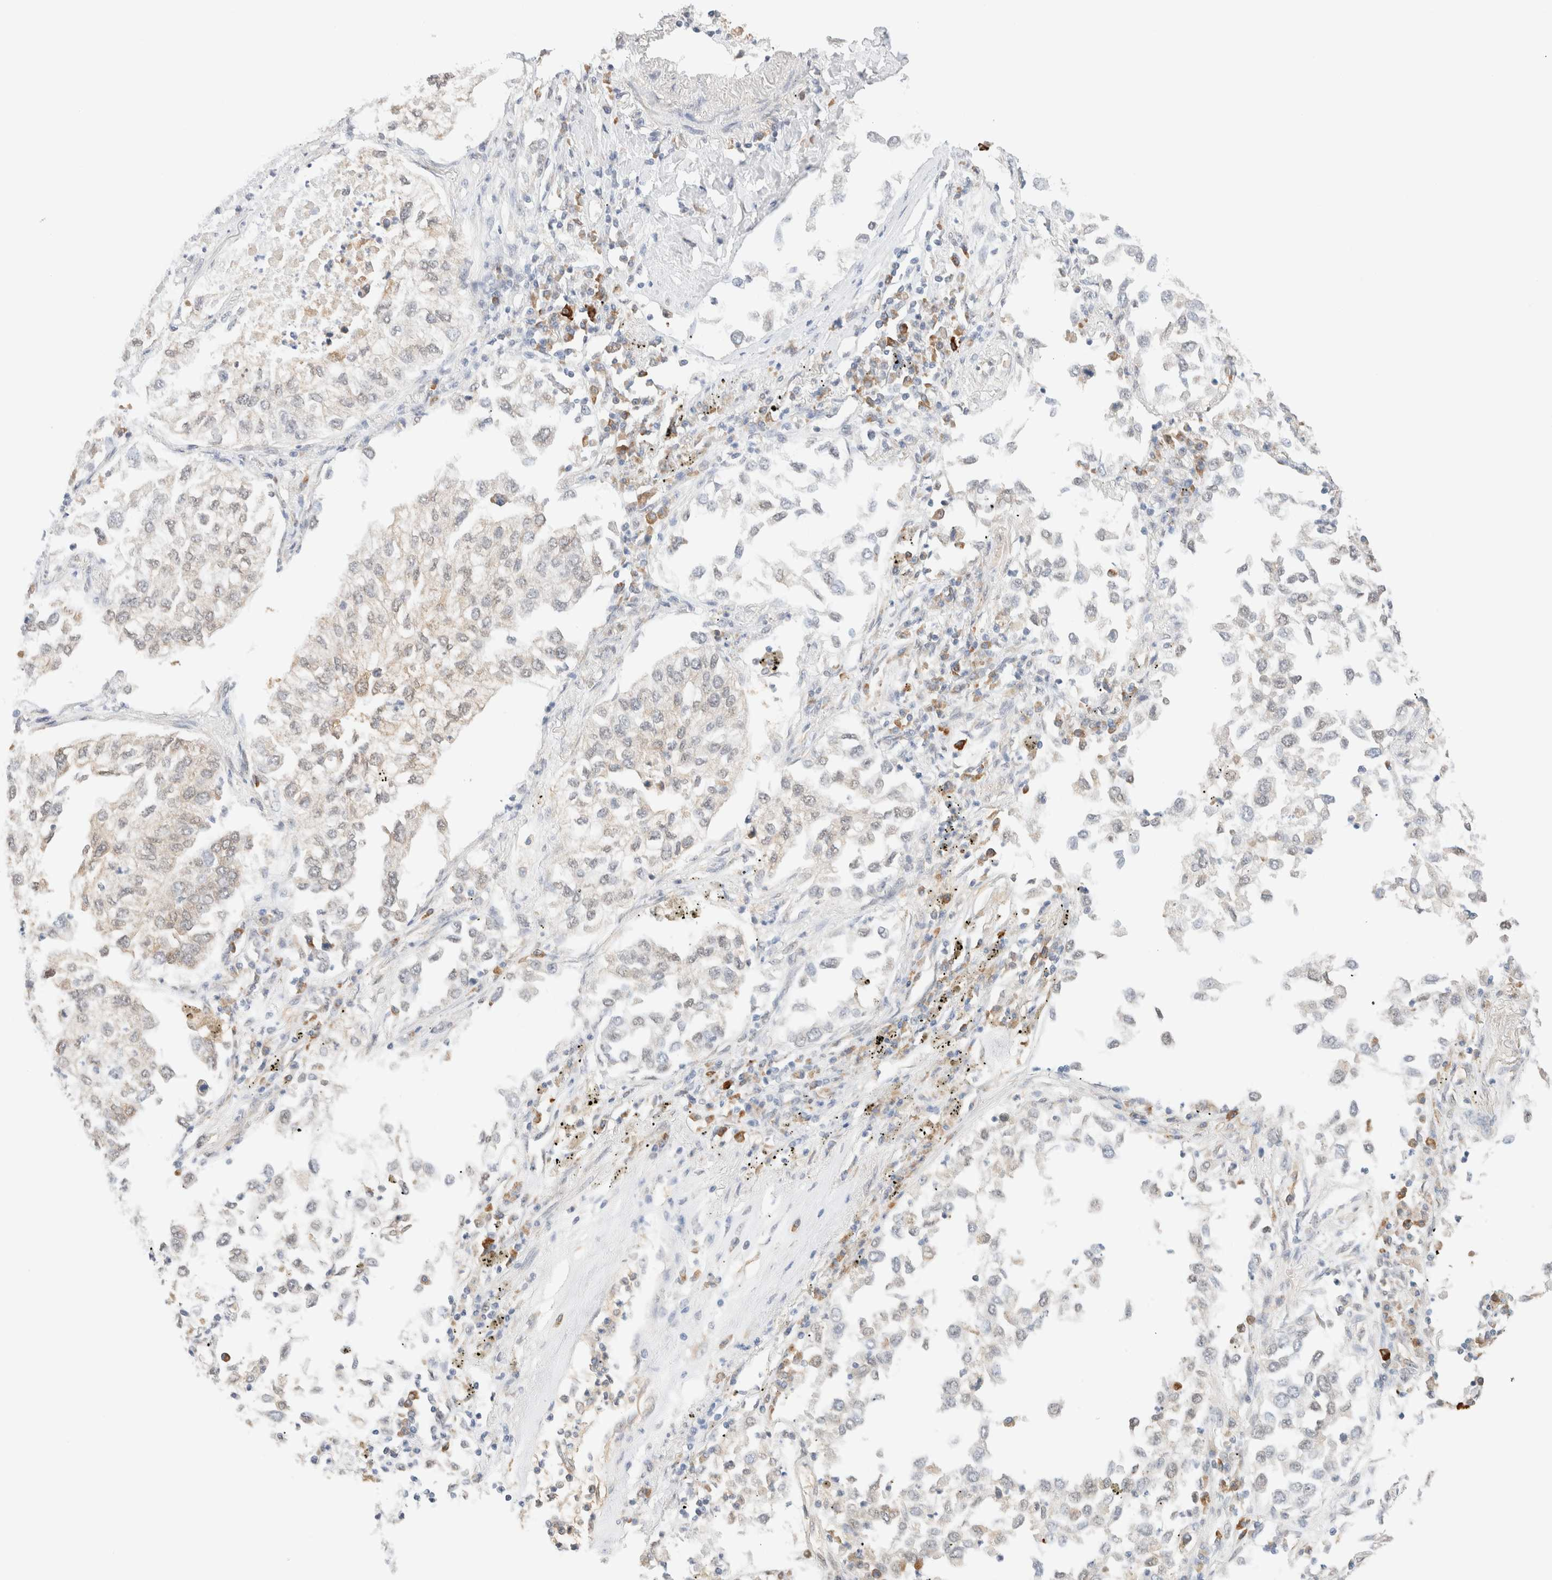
{"staining": {"intensity": "negative", "quantity": "none", "location": "none"}, "tissue": "lung cancer", "cell_type": "Tumor cells", "image_type": "cancer", "snomed": [{"axis": "morphology", "description": "Inflammation, NOS"}, {"axis": "morphology", "description": "Adenocarcinoma, NOS"}, {"axis": "topography", "description": "Lung"}], "caption": "Histopathology image shows no protein positivity in tumor cells of adenocarcinoma (lung) tissue.", "gene": "SYVN1", "patient": {"sex": "male", "age": 63}}